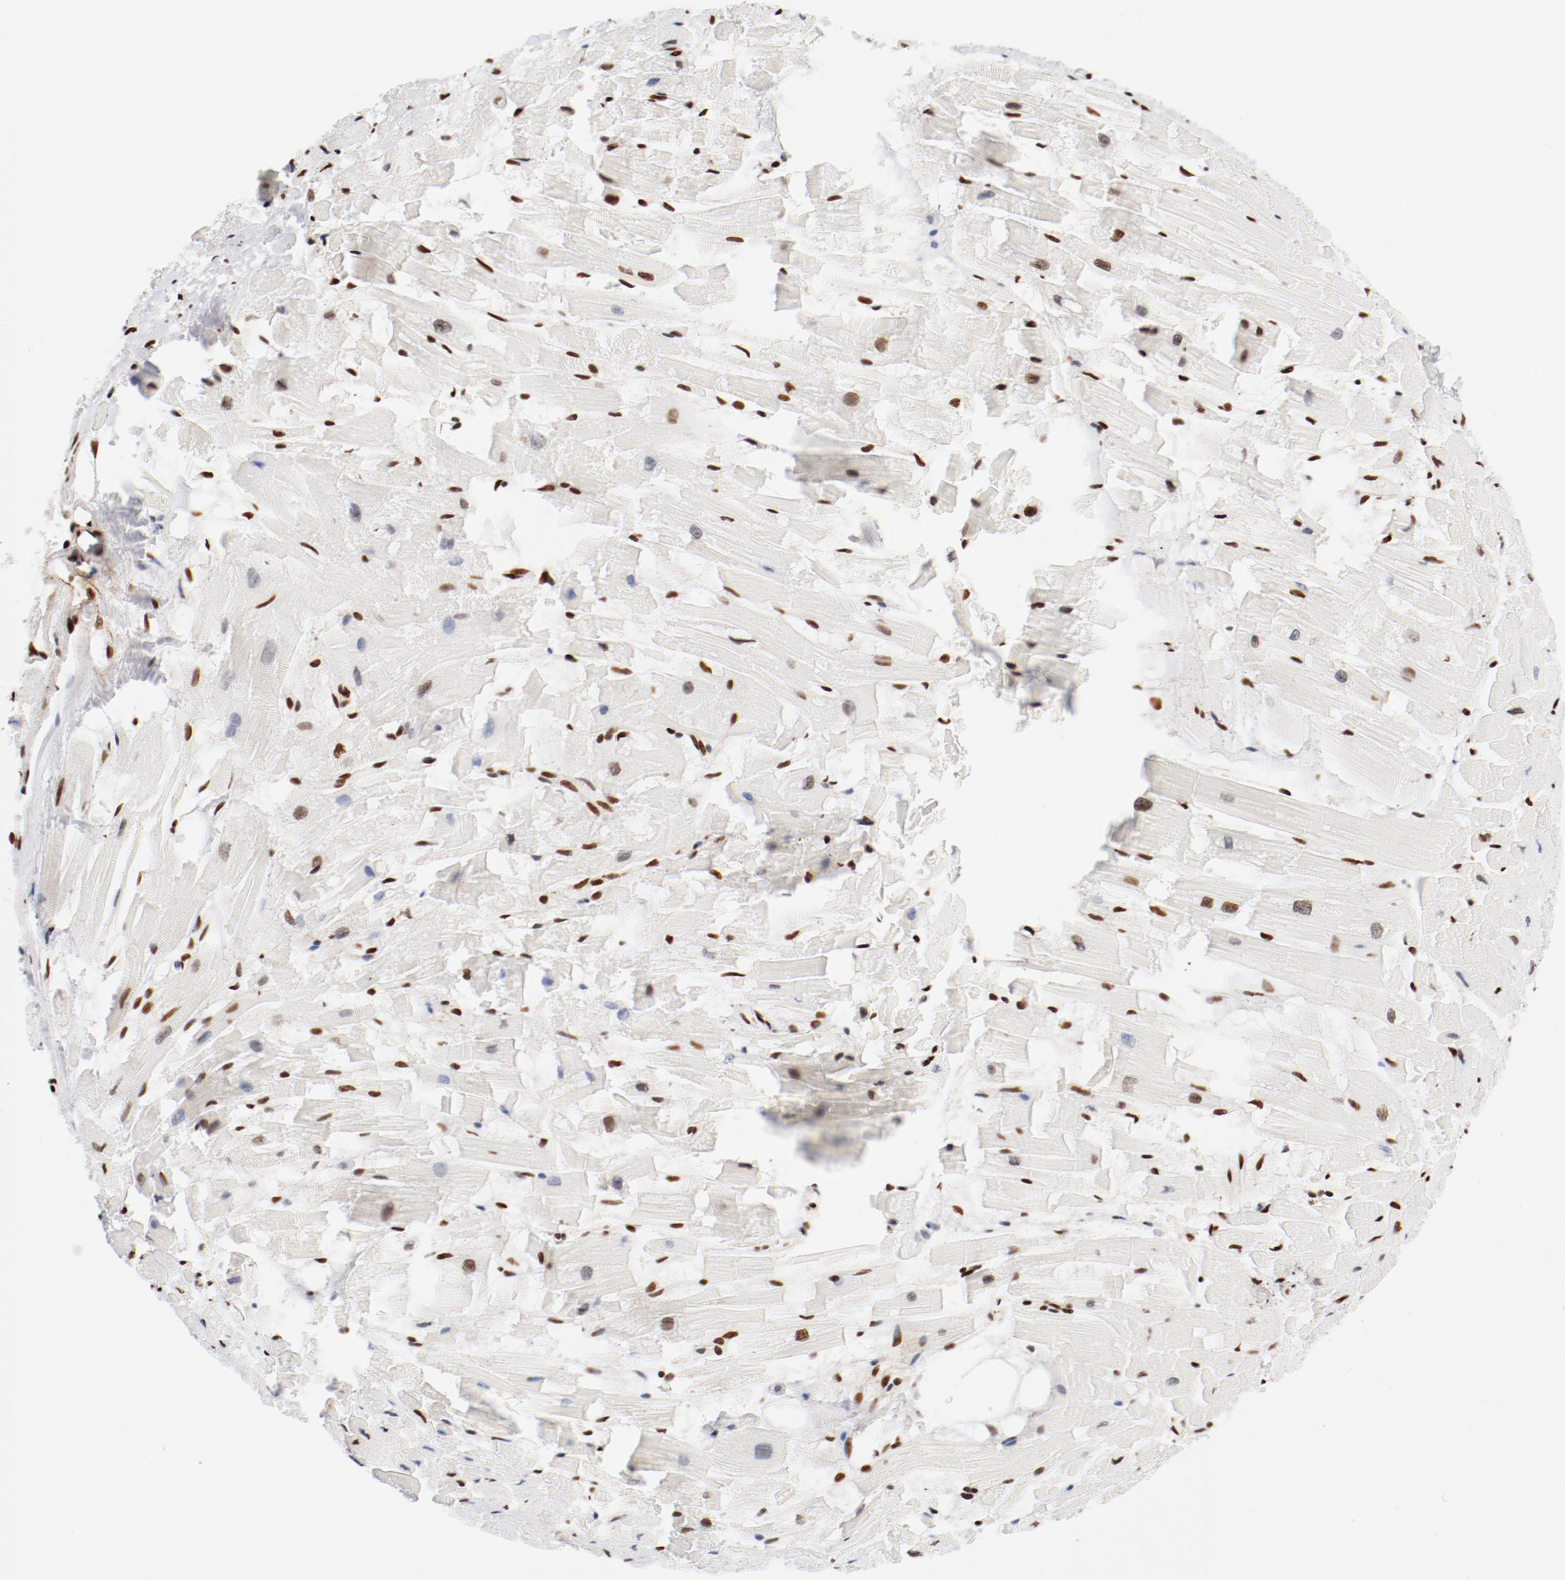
{"staining": {"intensity": "strong", "quantity": ">75%", "location": "nuclear"}, "tissue": "heart muscle", "cell_type": "Cardiomyocytes", "image_type": "normal", "snomed": [{"axis": "morphology", "description": "Normal tissue, NOS"}, {"axis": "topography", "description": "Heart"}], "caption": "Normal heart muscle exhibits strong nuclear positivity in about >75% of cardiomyocytes, visualized by immunohistochemistry. (brown staining indicates protein expression, while blue staining denotes nuclei).", "gene": "CTBP1", "patient": {"sex": "female", "age": 19}}